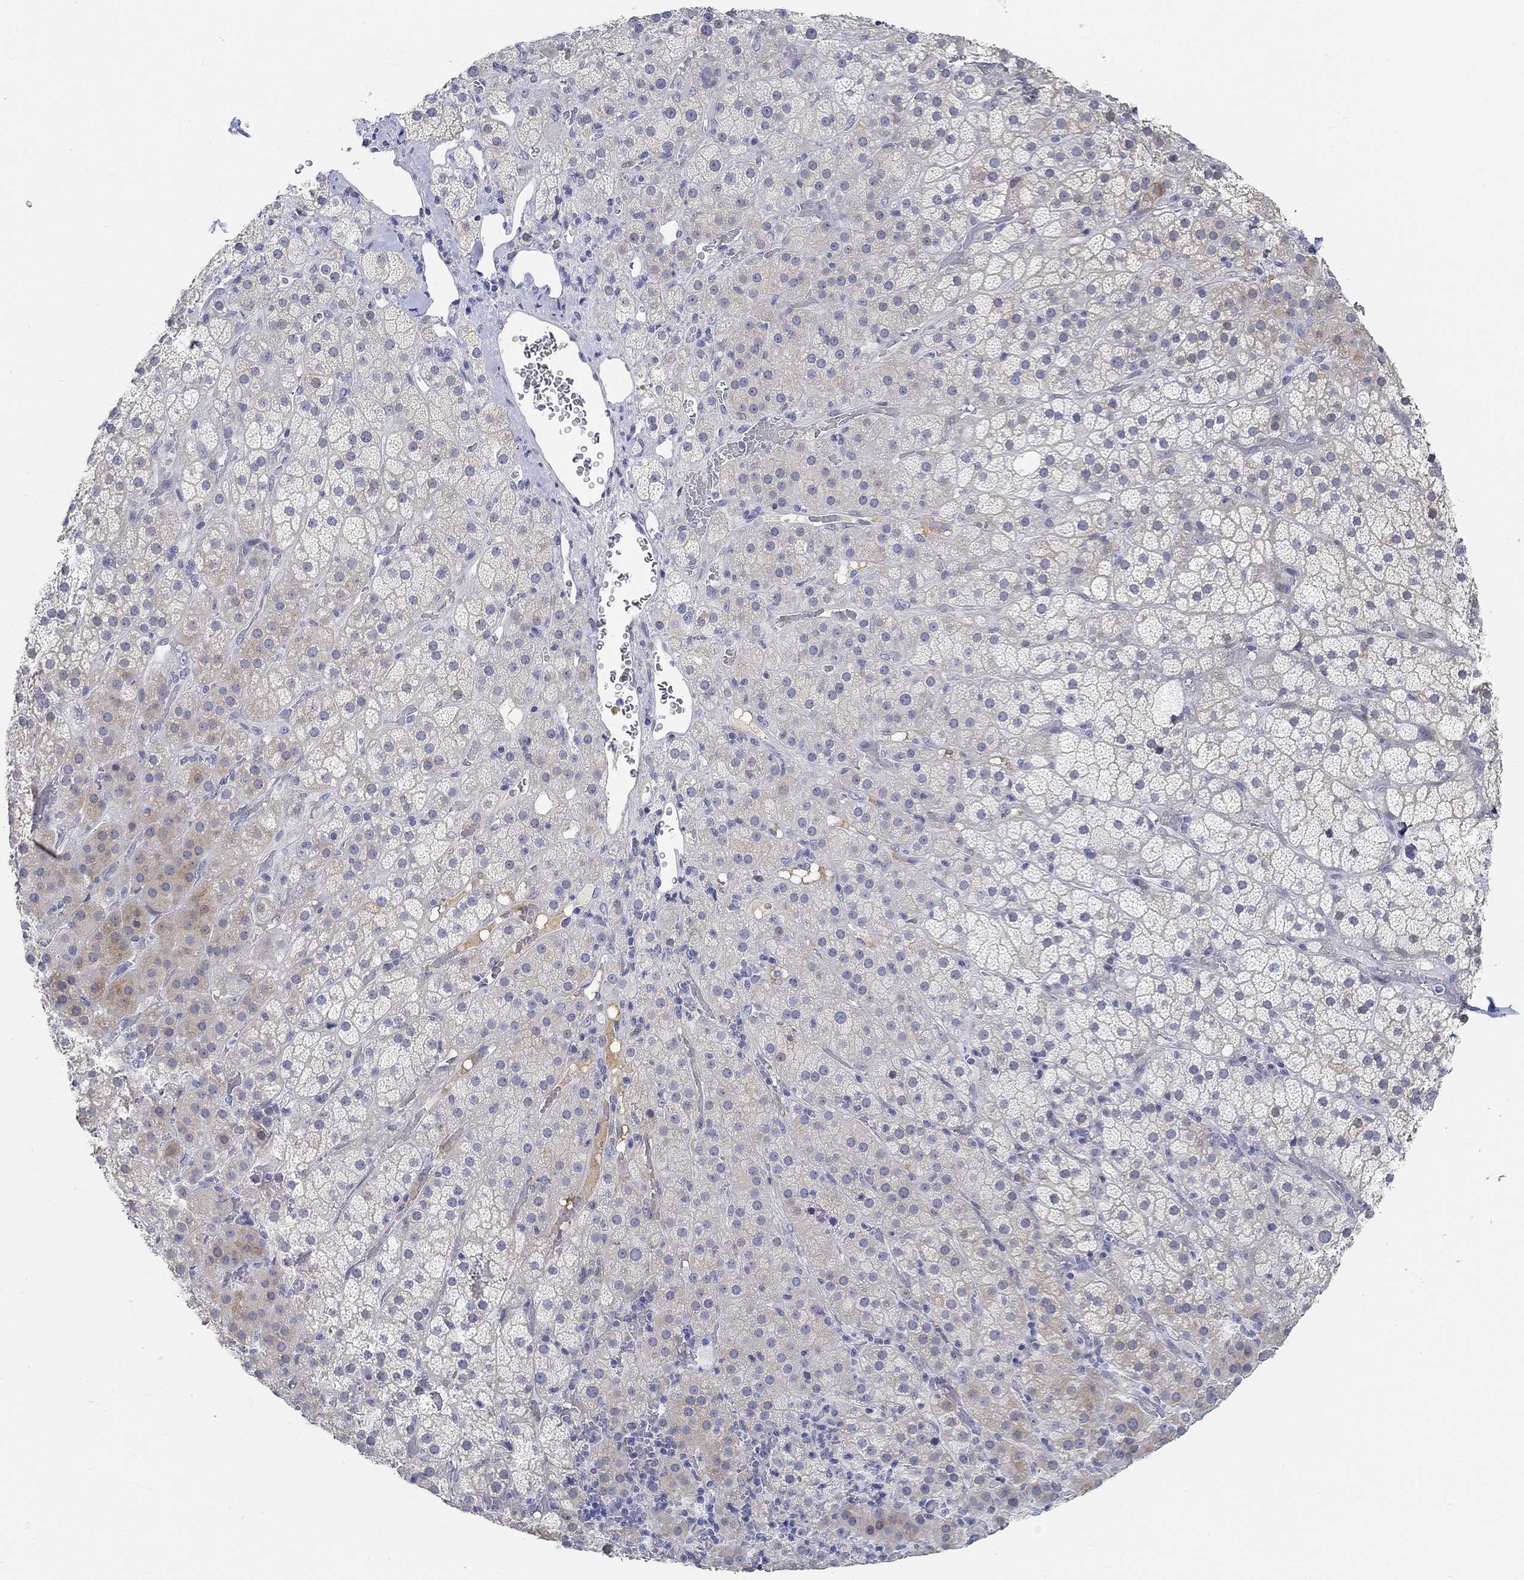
{"staining": {"intensity": "weak", "quantity": "<25%", "location": "cytoplasmic/membranous"}, "tissue": "adrenal gland", "cell_type": "Glandular cells", "image_type": "normal", "snomed": [{"axis": "morphology", "description": "Normal tissue, NOS"}, {"axis": "topography", "description": "Adrenal gland"}], "caption": "This is an immunohistochemistry photomicrograph of normal adrenal gland. There is no staining in glandular cells.", "gene": "SNTG2", "patient": {"sex": "male", "age": 57}}